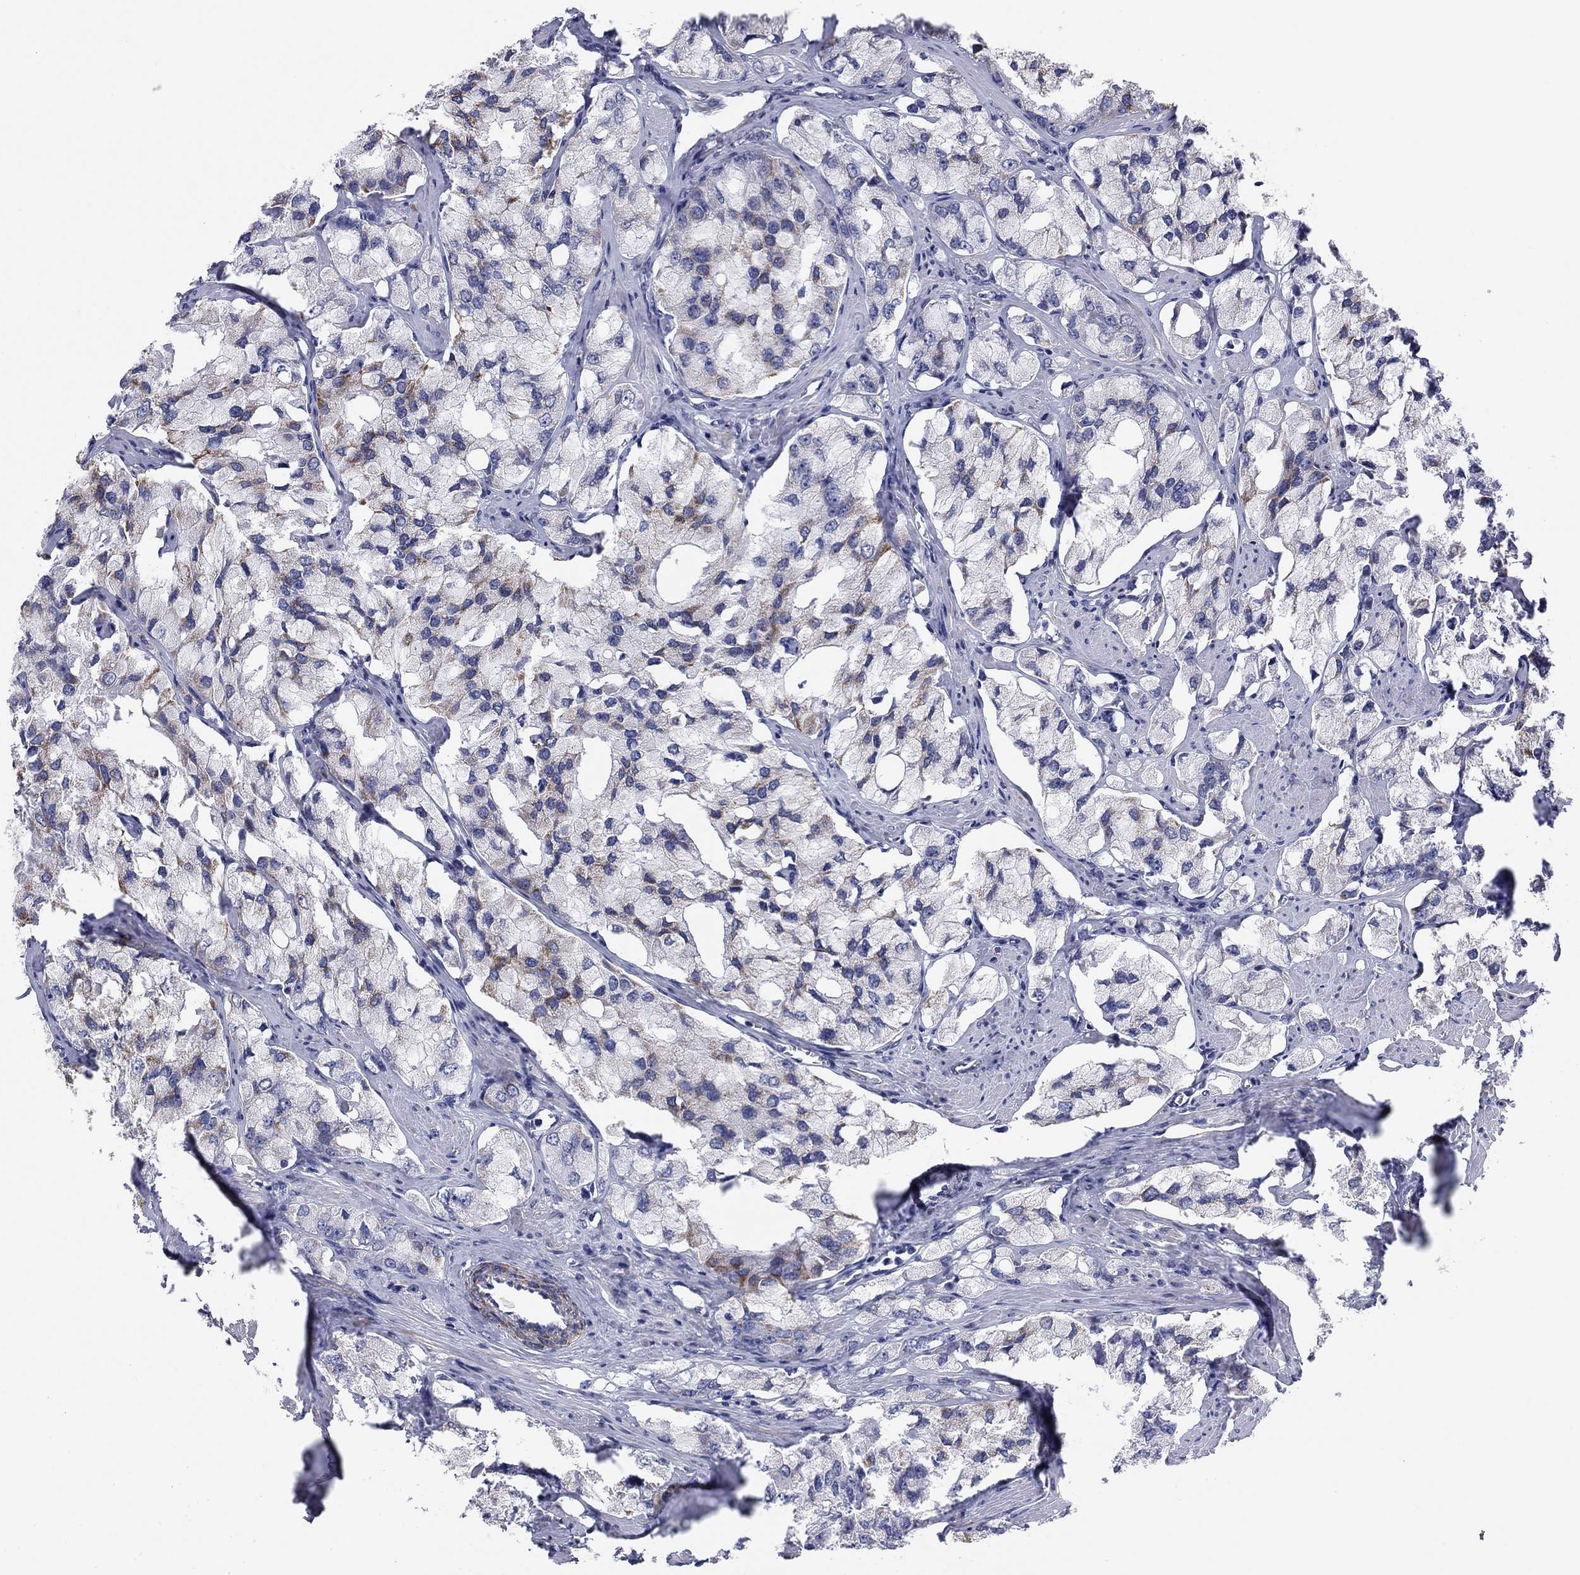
{"staining": {"intensity": "moderate", "quantity": "<25%", "location": "cytoplasmic/membranous"}, "tissue": "prostate cancer", "cell_type": "Tumor cells", "image_type": "cancer", "snomed": [{"axis": "morphology", "description": "Adenocarcinoma, NOS"}, {"axis": "topography", "description": "Prostate and seminal vesicle, NOS"}, {"axis": "topography", "description": "Prostate"}], "caption": "About <25% of tumor cells in human adenocarcinoma (prostate) exhibit moderate cytoplasmic/membranous protein expression as visualized by brown immunohistochemical staining.", "gene": "MGST3", "patient": {"sex": "male", "age": 64}}